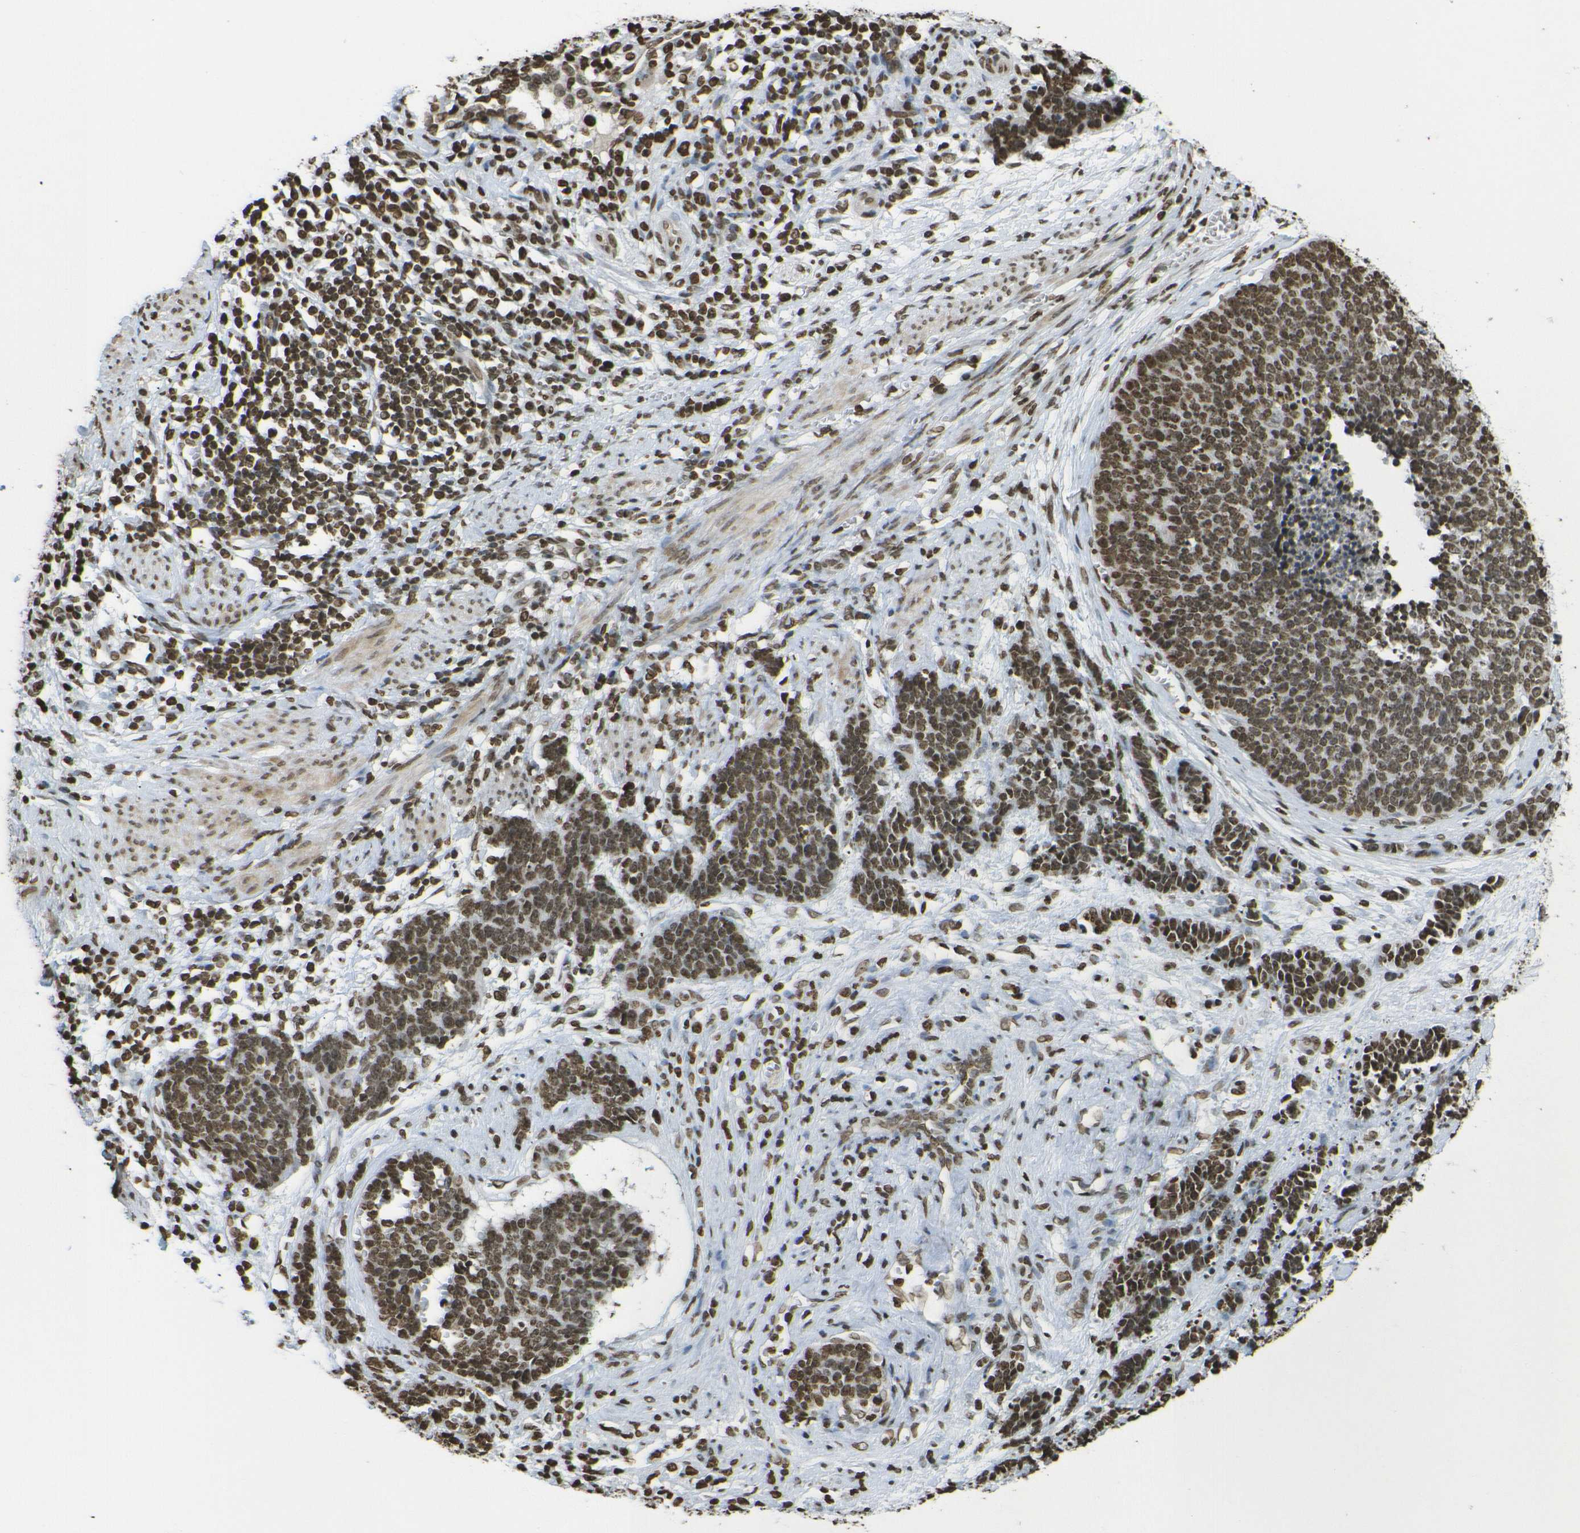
{"staining": {"intensity": "moderate", "quantity": ">75%", "location": "nuclear"}, "tissue": "cervical cancer", "cell_type": "Tumor cells", "image_type": "cancer", "snomed": [{"axis": "morphology", "description": "Squamous cell carcinoma, NOS"}, {"axis": "topography", "description": "Cervix"}], "caption": "The micrograph exhibits a brown stain indicating the presence of a protein in the nuclear of tumor cells in cervical squamous cell carcinoma. The staining is performed using DAB brown chromogen to label protein expression. The nuclei are counter-stained blue using hematoxylin.", "gene": "H4C16", "patient": {"sex": "female", "age": 35}}